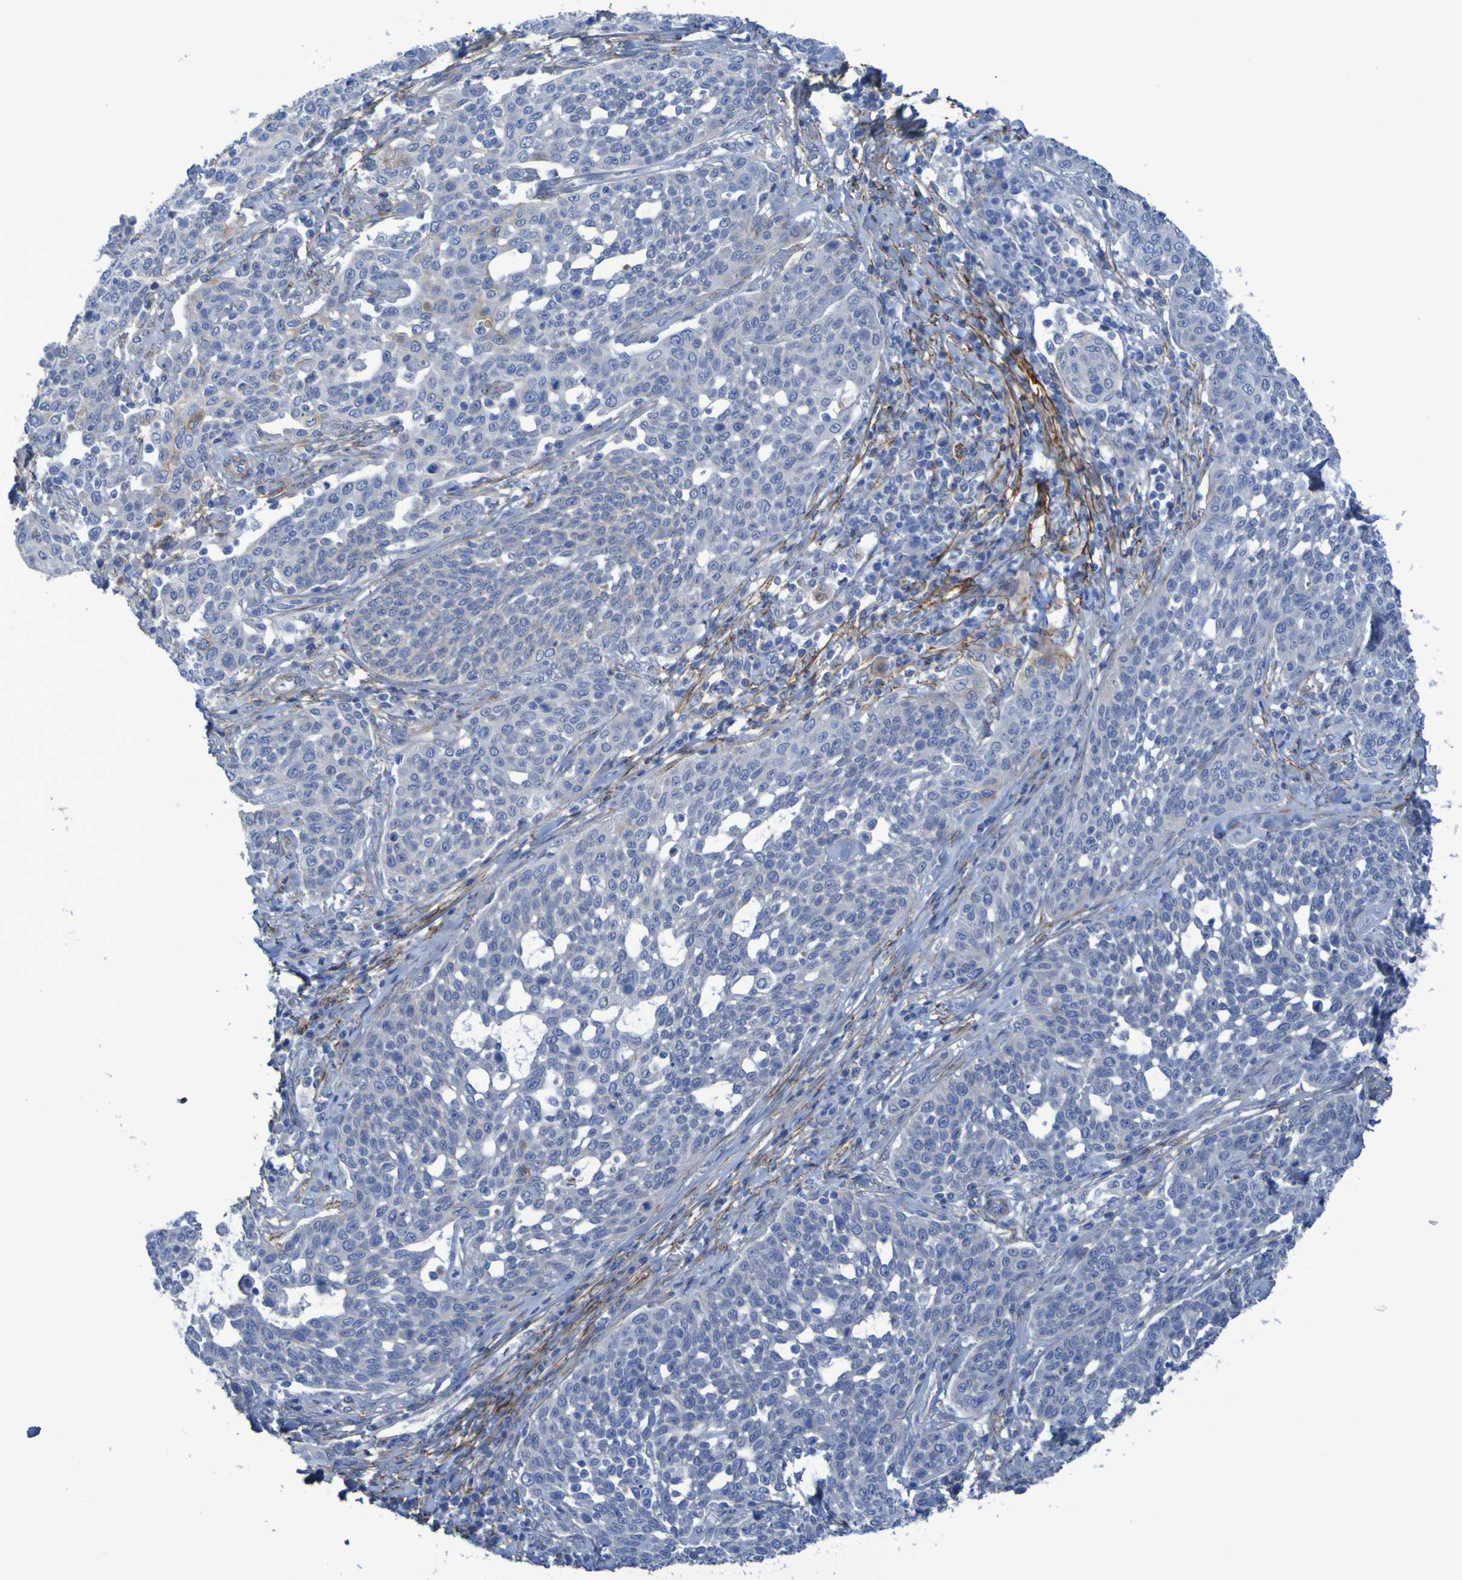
{"staining": {"intensity": "negative", "quantity": "none", "location": "none"}, "tissue": "cervical cancer", "cell_type": "Tumor cells", "image_type": "cancer", "snomed": [{"axis": "morphology", "description": "Squamous cell carcinoma, NOS"}, {"axis": "topography", "description": "Cervix"}], "caption": "The photomicrograph demonstrates no staining of tumor cells in cervical cancer.", "gene": "LPP", "patient": {"sex": "female", "age": 34}}